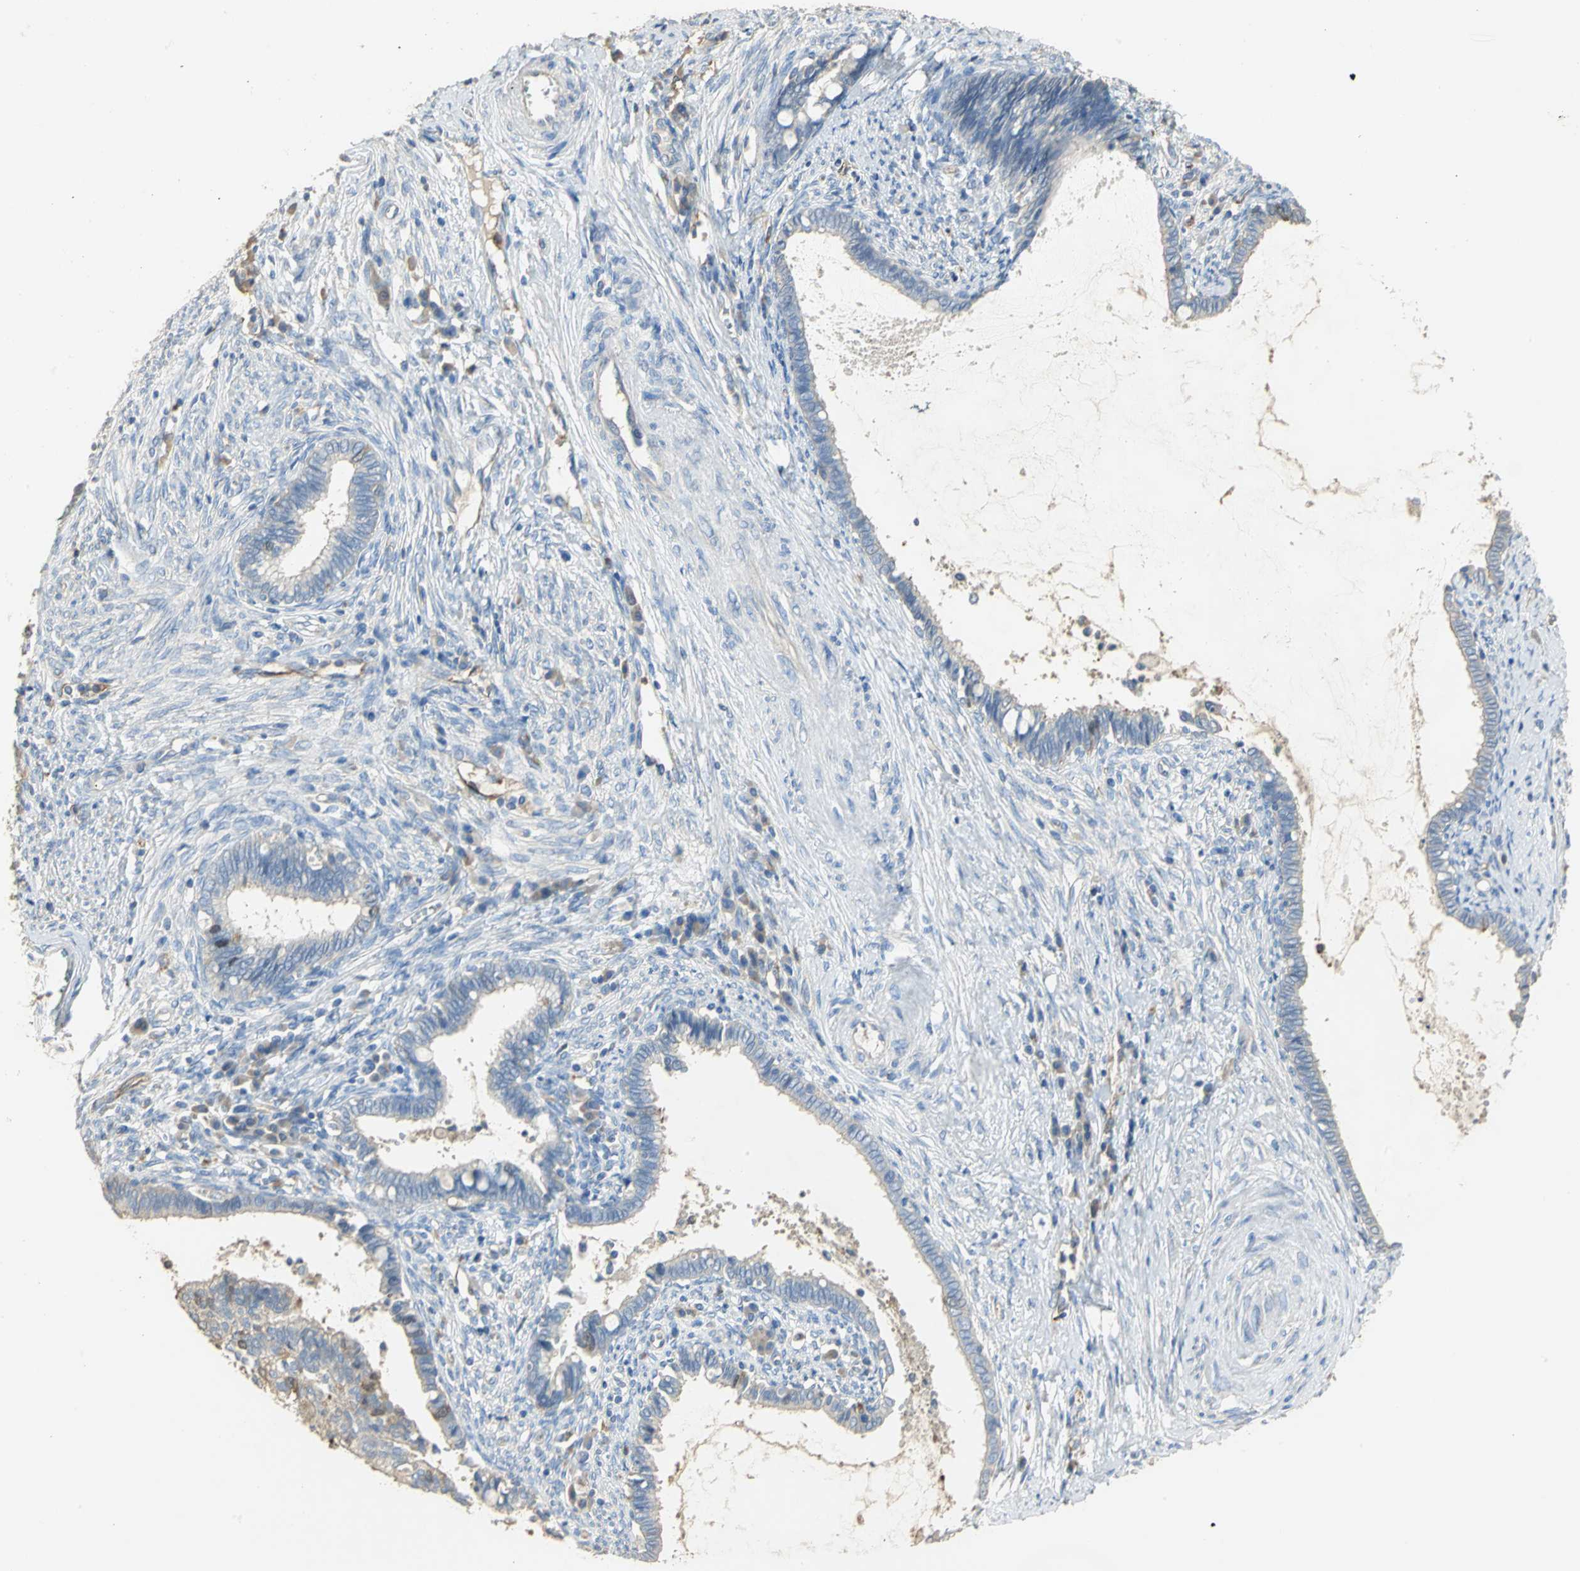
{"staining": {"intensity": "moderate", "quantity": "<25%", "location": "cytoplasmic/membranous"}, "tissue": "cervical cancer", "cell_type": "Tumor cells", "image_type": "cancer", "snomed": [{"axis": "morphology", "description": "Adenocarcinoma, NOS"}, {"axis": "topography", "description": "Cervix"}], "caption": "This is an image of immunohistochemistry (IHC) staining of cervical cancer (adenocarcinoma), which shows moderate staining in the cytoplasmic/membranous of tumor cells.", "gene": "DLGAP5", "patient": {"sex": "female", "age": 44}}